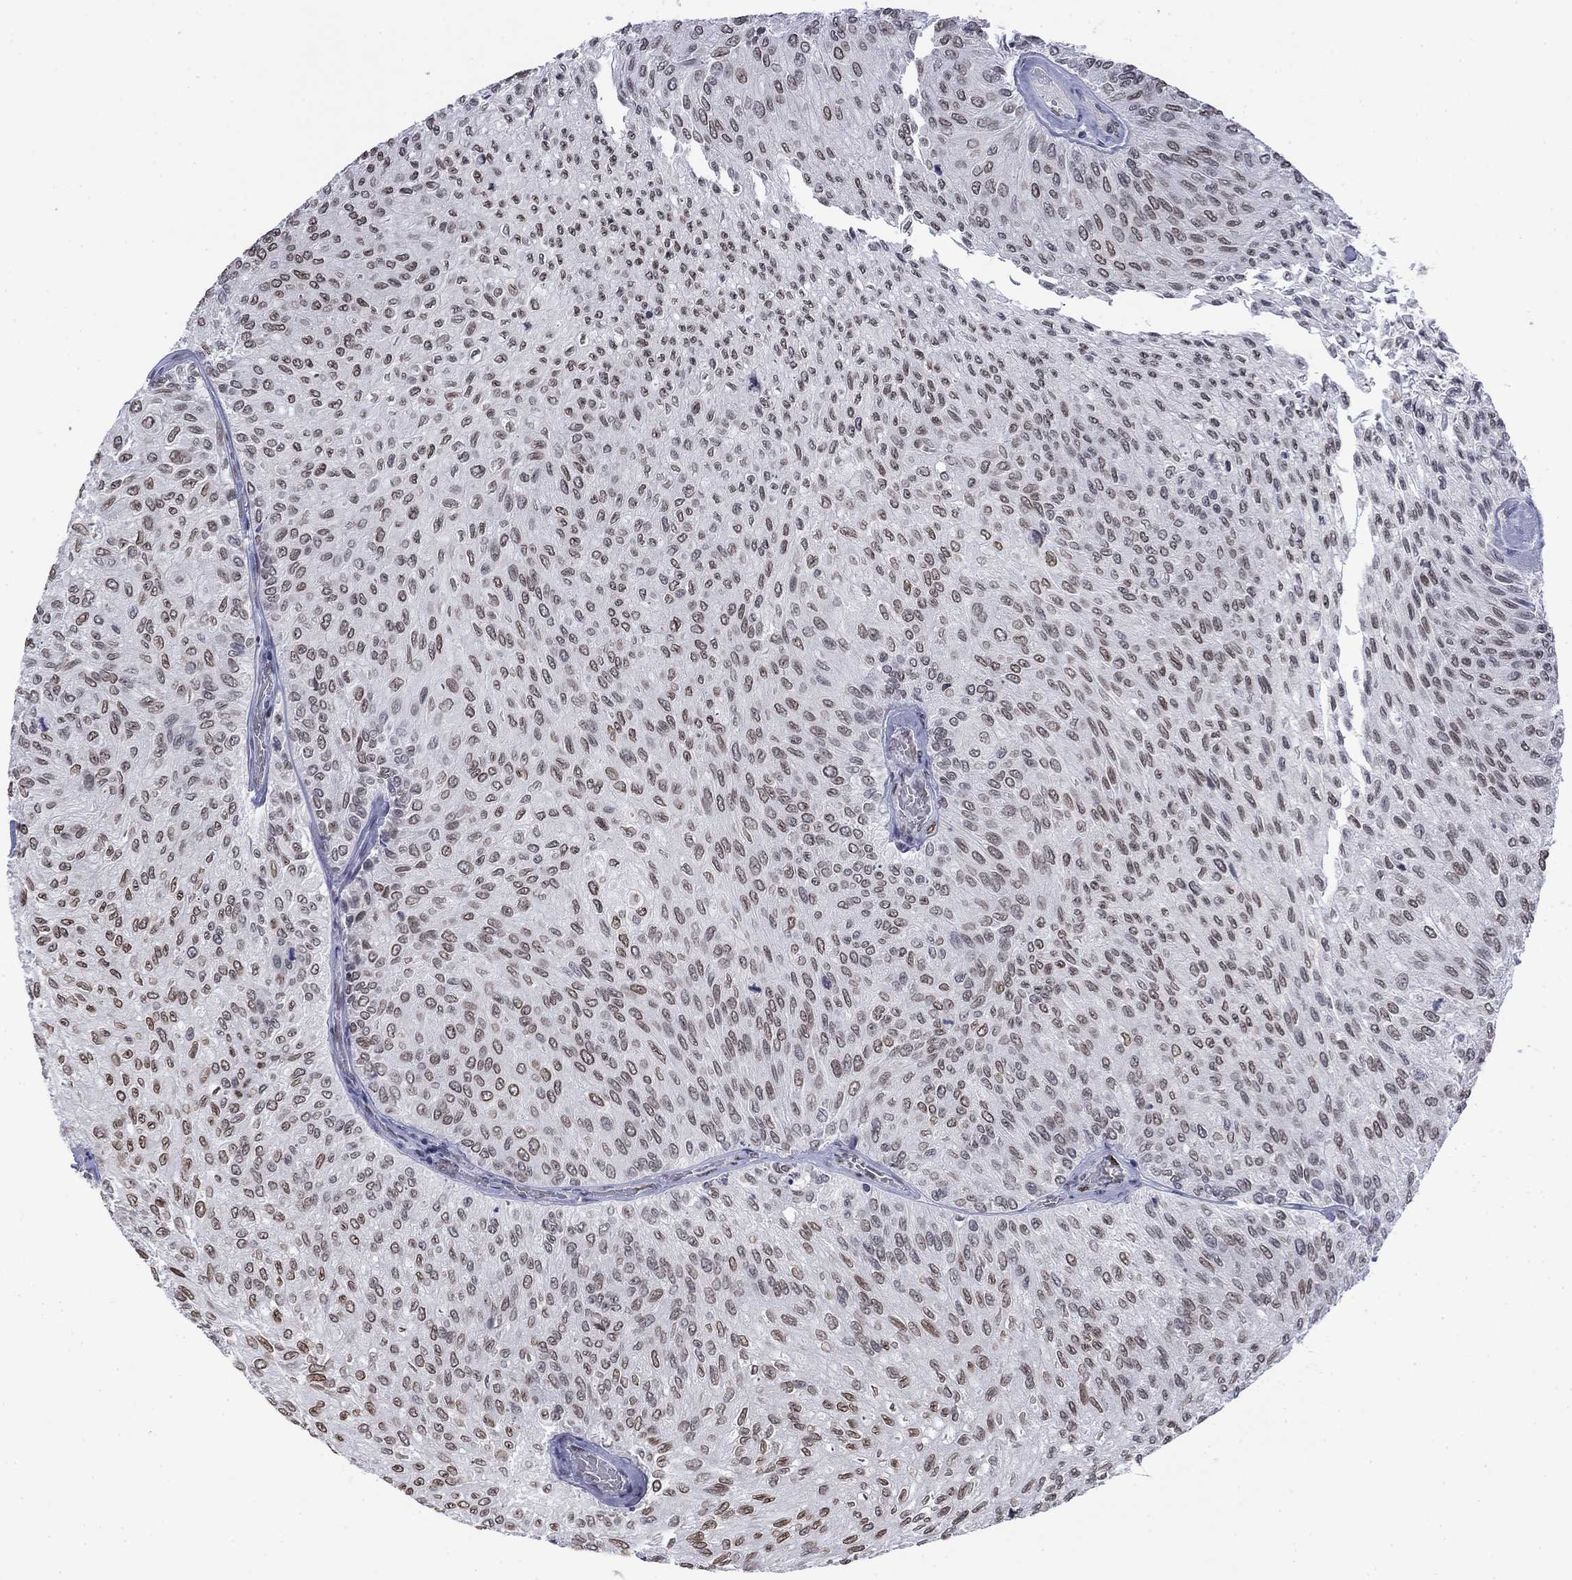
{"staining": {"intensity": "moderate", "quantity": "25%-75%", "location": "cytoplasmic/membranous,nuclear"}, "tissue": "urothelial cancer", "cell_type": "Tumor cells", "image_type": "cancer", "snomed": [{"axis": "morphology", "description": "Urothelial carcinoma, Low grade"}, {"axis": "topography", "description": "Urinary bladder"}], "caption": "Tumor cells demonstrate medium levels of moderate cytoplasmic/membranous and nuclear staining in approximately 25%-75% of cells in human urothelial cancer.", "gene": "TOR1AIP1", "patient": {"sex": "male", "age": 78}}